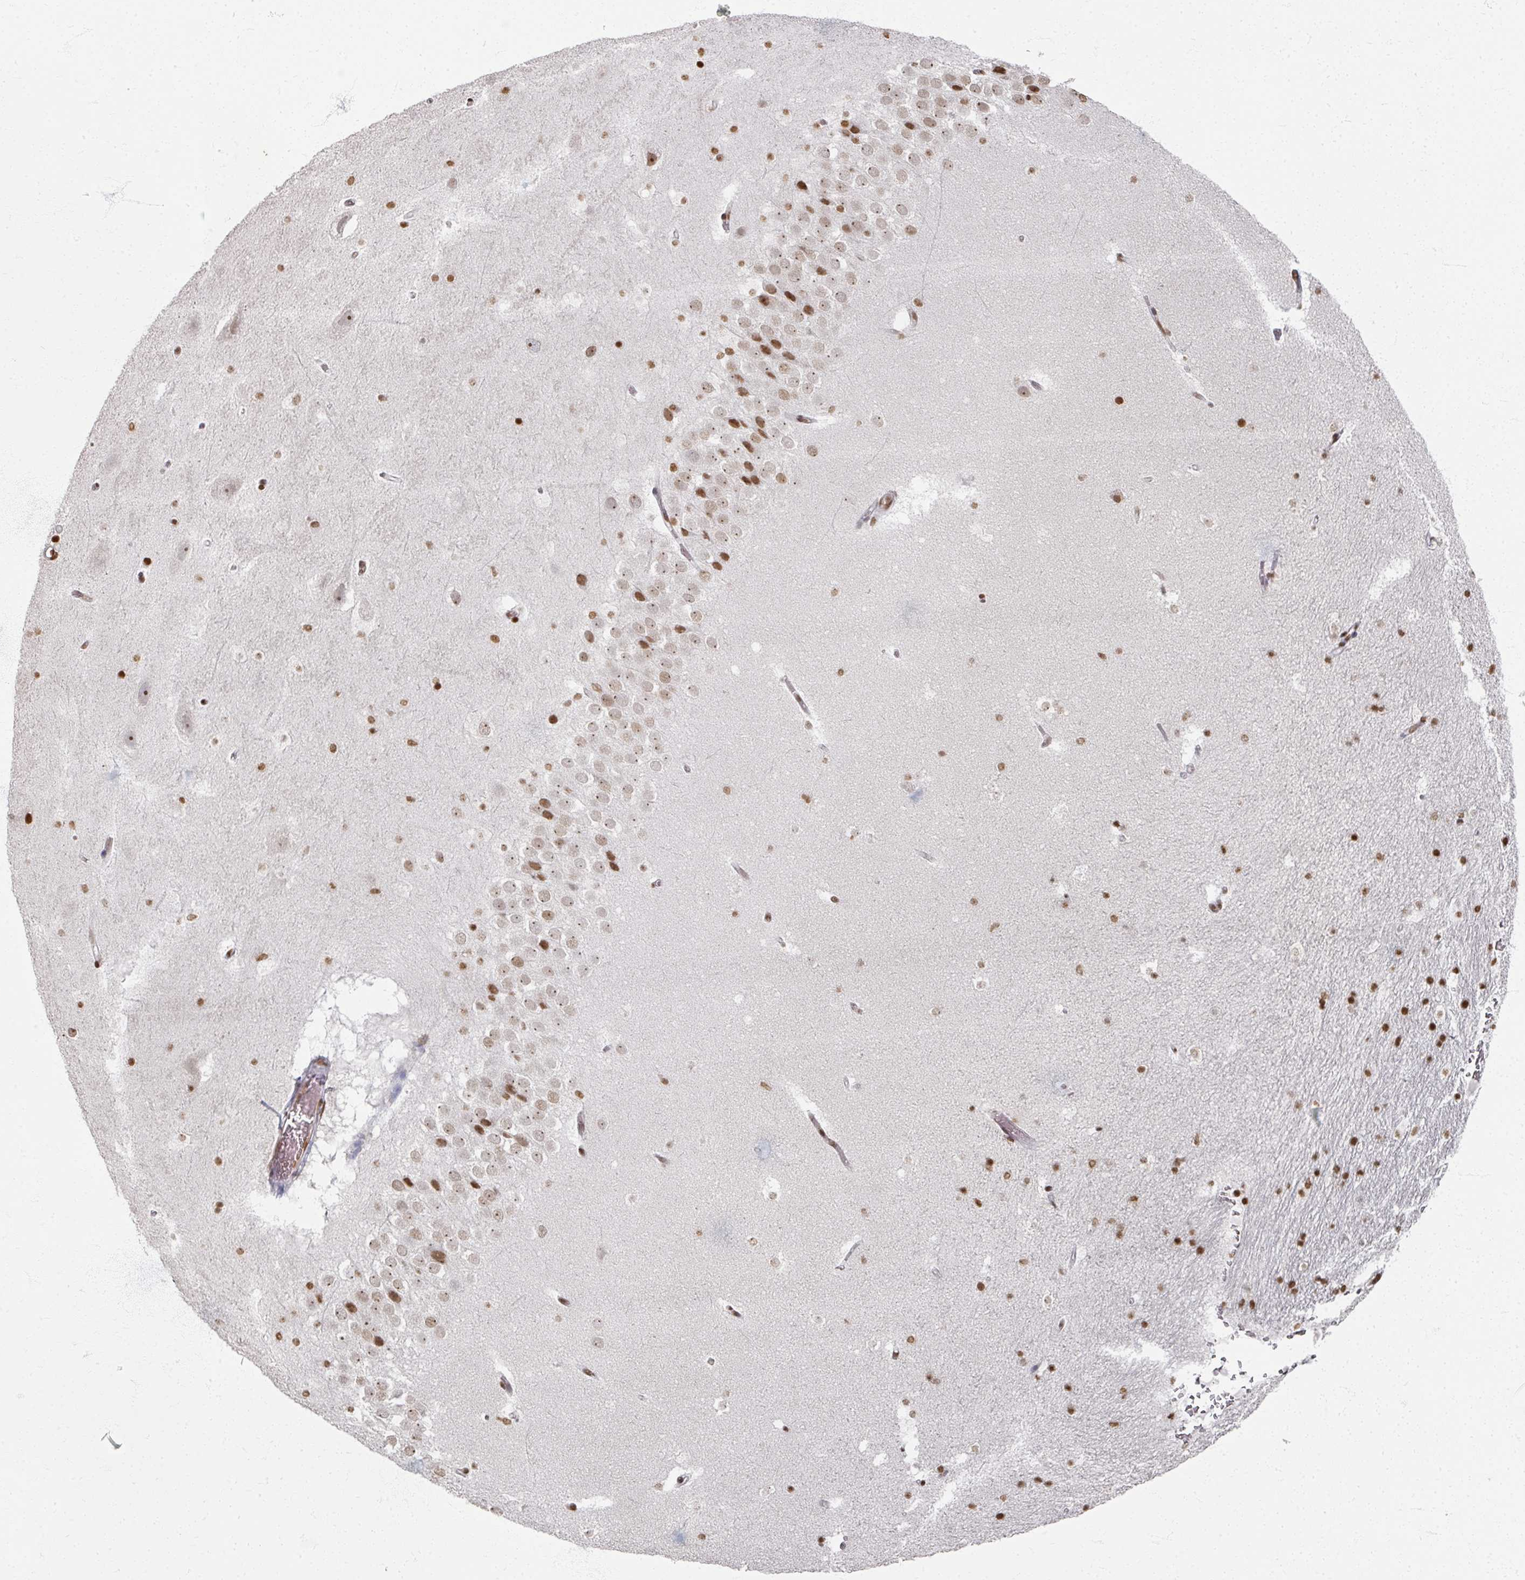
{"staining": {"intensity": "strong", "quantity": "25%-75%", "location": "nuclear"}, "tissue": "hippocampus", "cell_type": "Glial cells", "image_type": "normal", "snomed": [{"axis": "morphology", "description": "Normal tissue, NOS"}, {"axis": "topography", "description": "Hippocampus"}], "caption": "The image exhibits staining of normal hippocampus, revealing strong nuclear protein staining (brown color) within glial cells. Ihc stains the protein in brown and the nuclei are stained blue.", "gene": "DCUN1D5", "patient": {"sex": "male", "age": 37}}